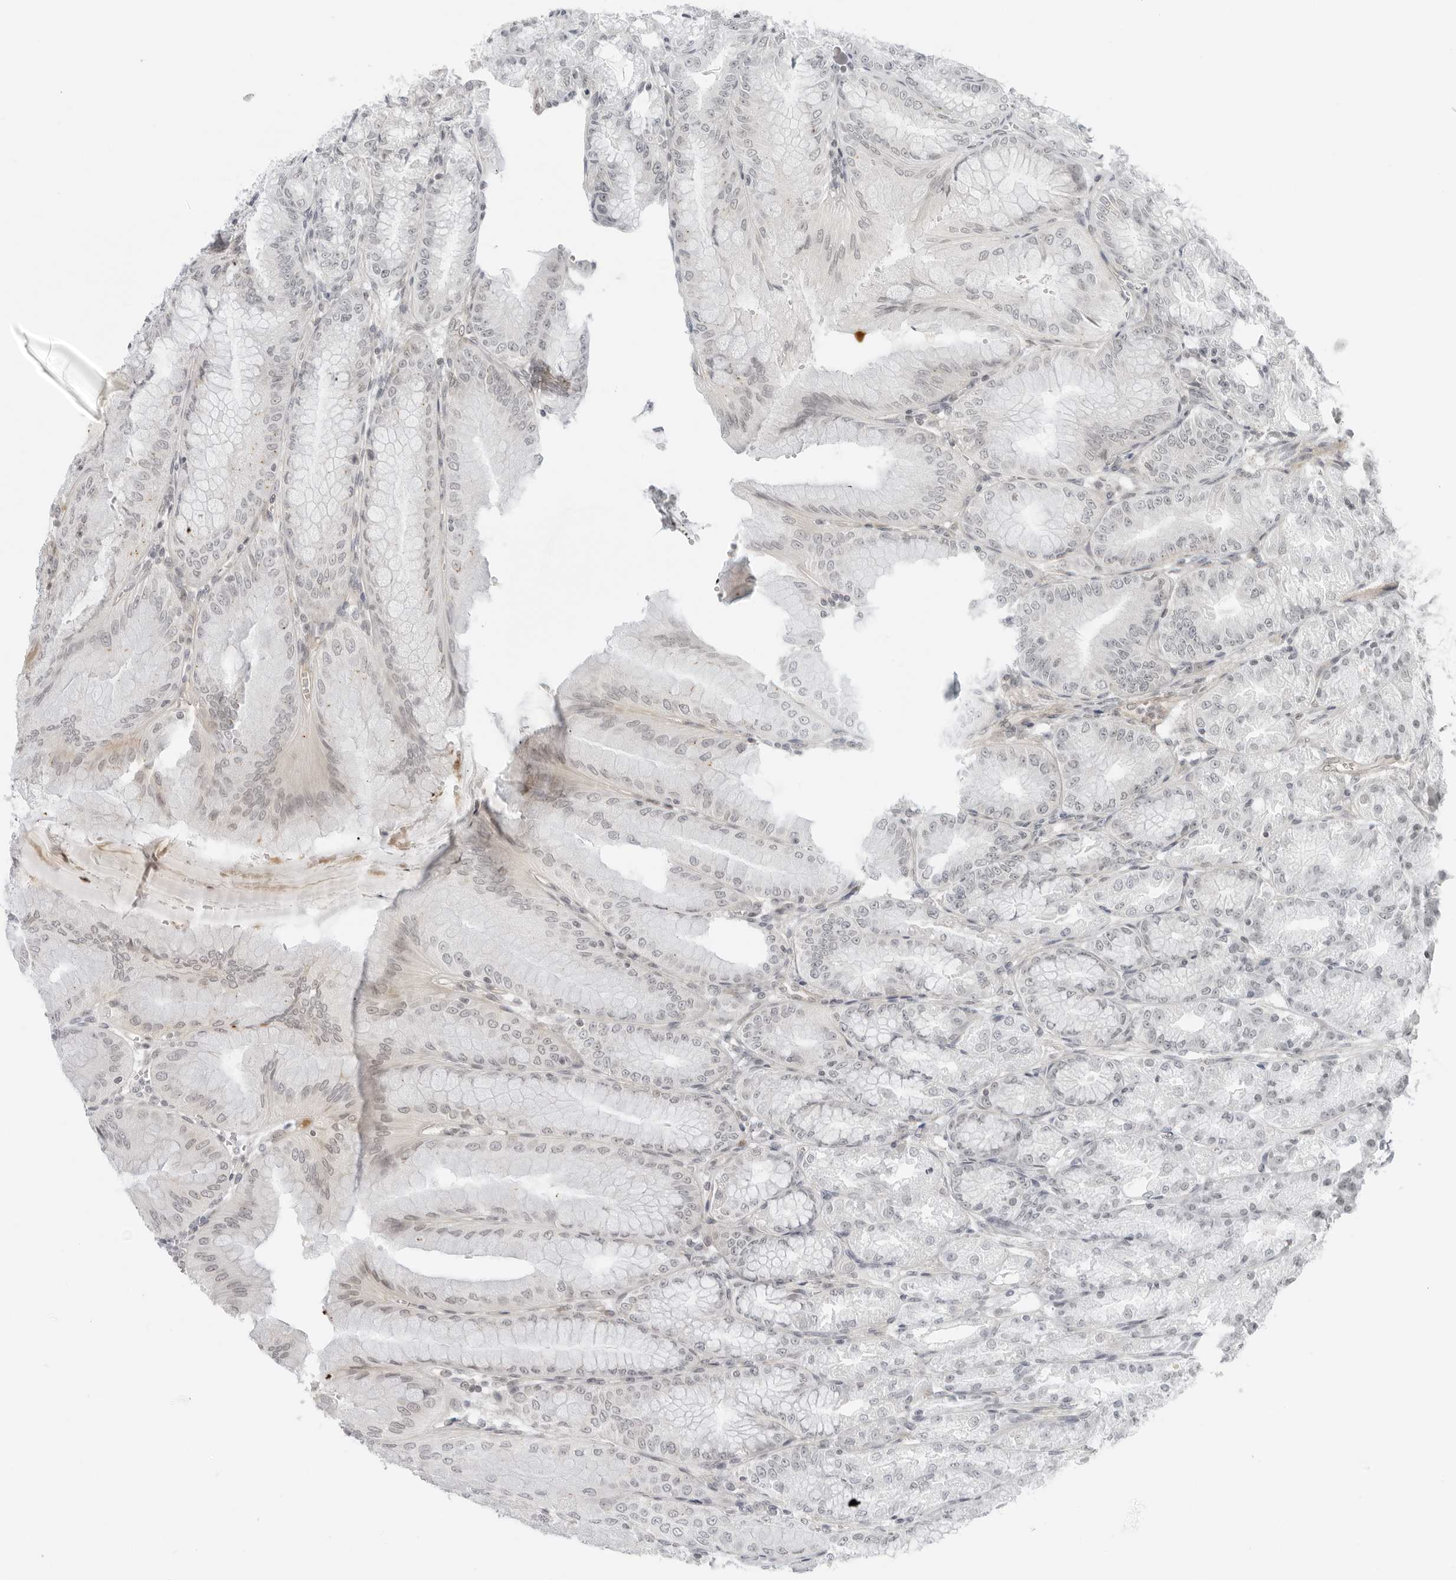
{"staining": {"intensity": "weak", "quantity": "<25%", "location": "nuclear"}, "tissue": "stomach", "cell_type": "Glandular cells", "image_type": "normal", "snomed": [{"axis": "morphology", "description": "Normal tissue, NOS"}, {"axis": "topography", "description": "Stomach, lower"}], "caption": "An immunohistochemistry (IHC) histopathology image of unremarkable stomach is shown. There is no staining in glandular cells of stomach.", "gene": "SUGCT", "patient": {"sex": "male", "age": 71}}